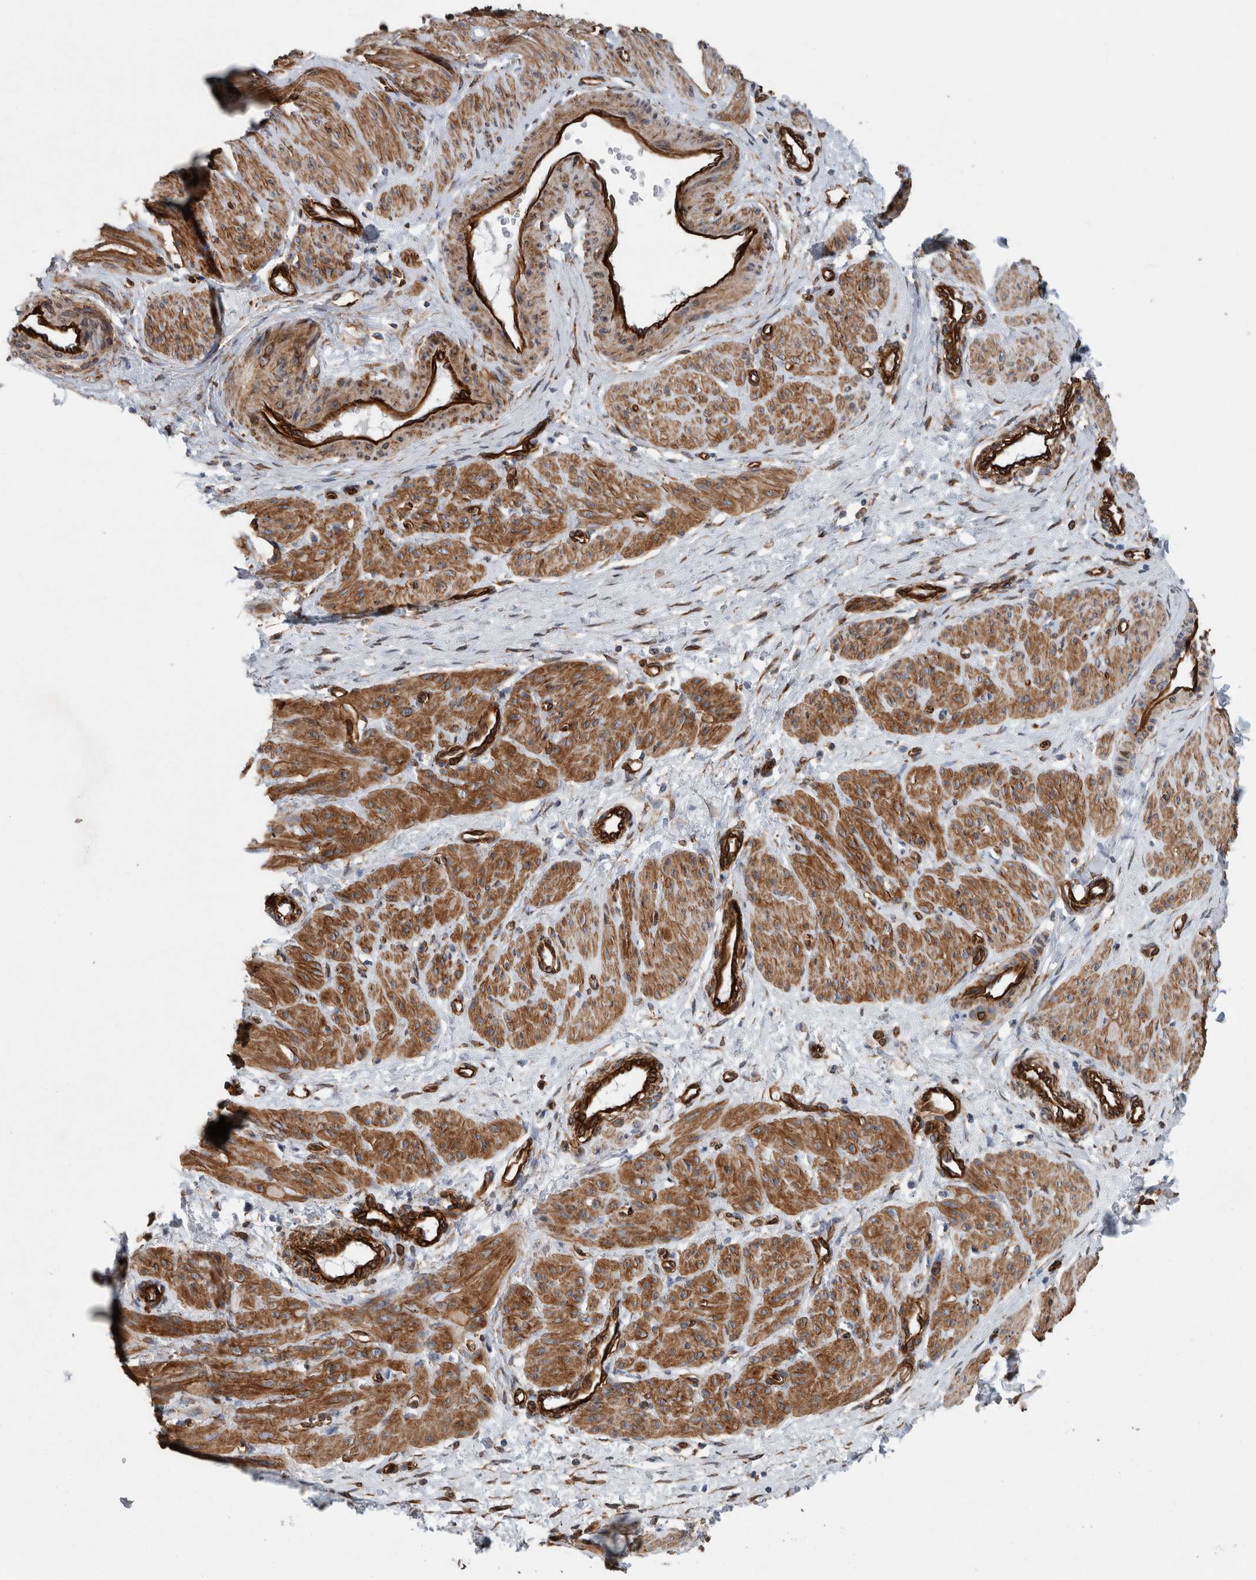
{"staining": {"intensity": "moderate", "quantity": "25%-75%", "location": "cytoplasmic/membranous"}, "tissue": "smooth muscle", "cell_type": "Smooth muscle cells", "image_type": "normal", "snomed": [{"axis": "morphology", "description": "Normal tissue, NOS"}, {"axis": "topography", "description": "Endometrium"}], "caption": "Smooth muscle stained for a protein demonstrates moderate cytoplasmic/membranous positivity in smooth muscle cells. The staining was performed using DAB, with brown indicating positive protein expression. Nuclei are stained blue with hematoxylin.", "gene": "PLEC", "patient": {"sex": "female", "age": 33}}